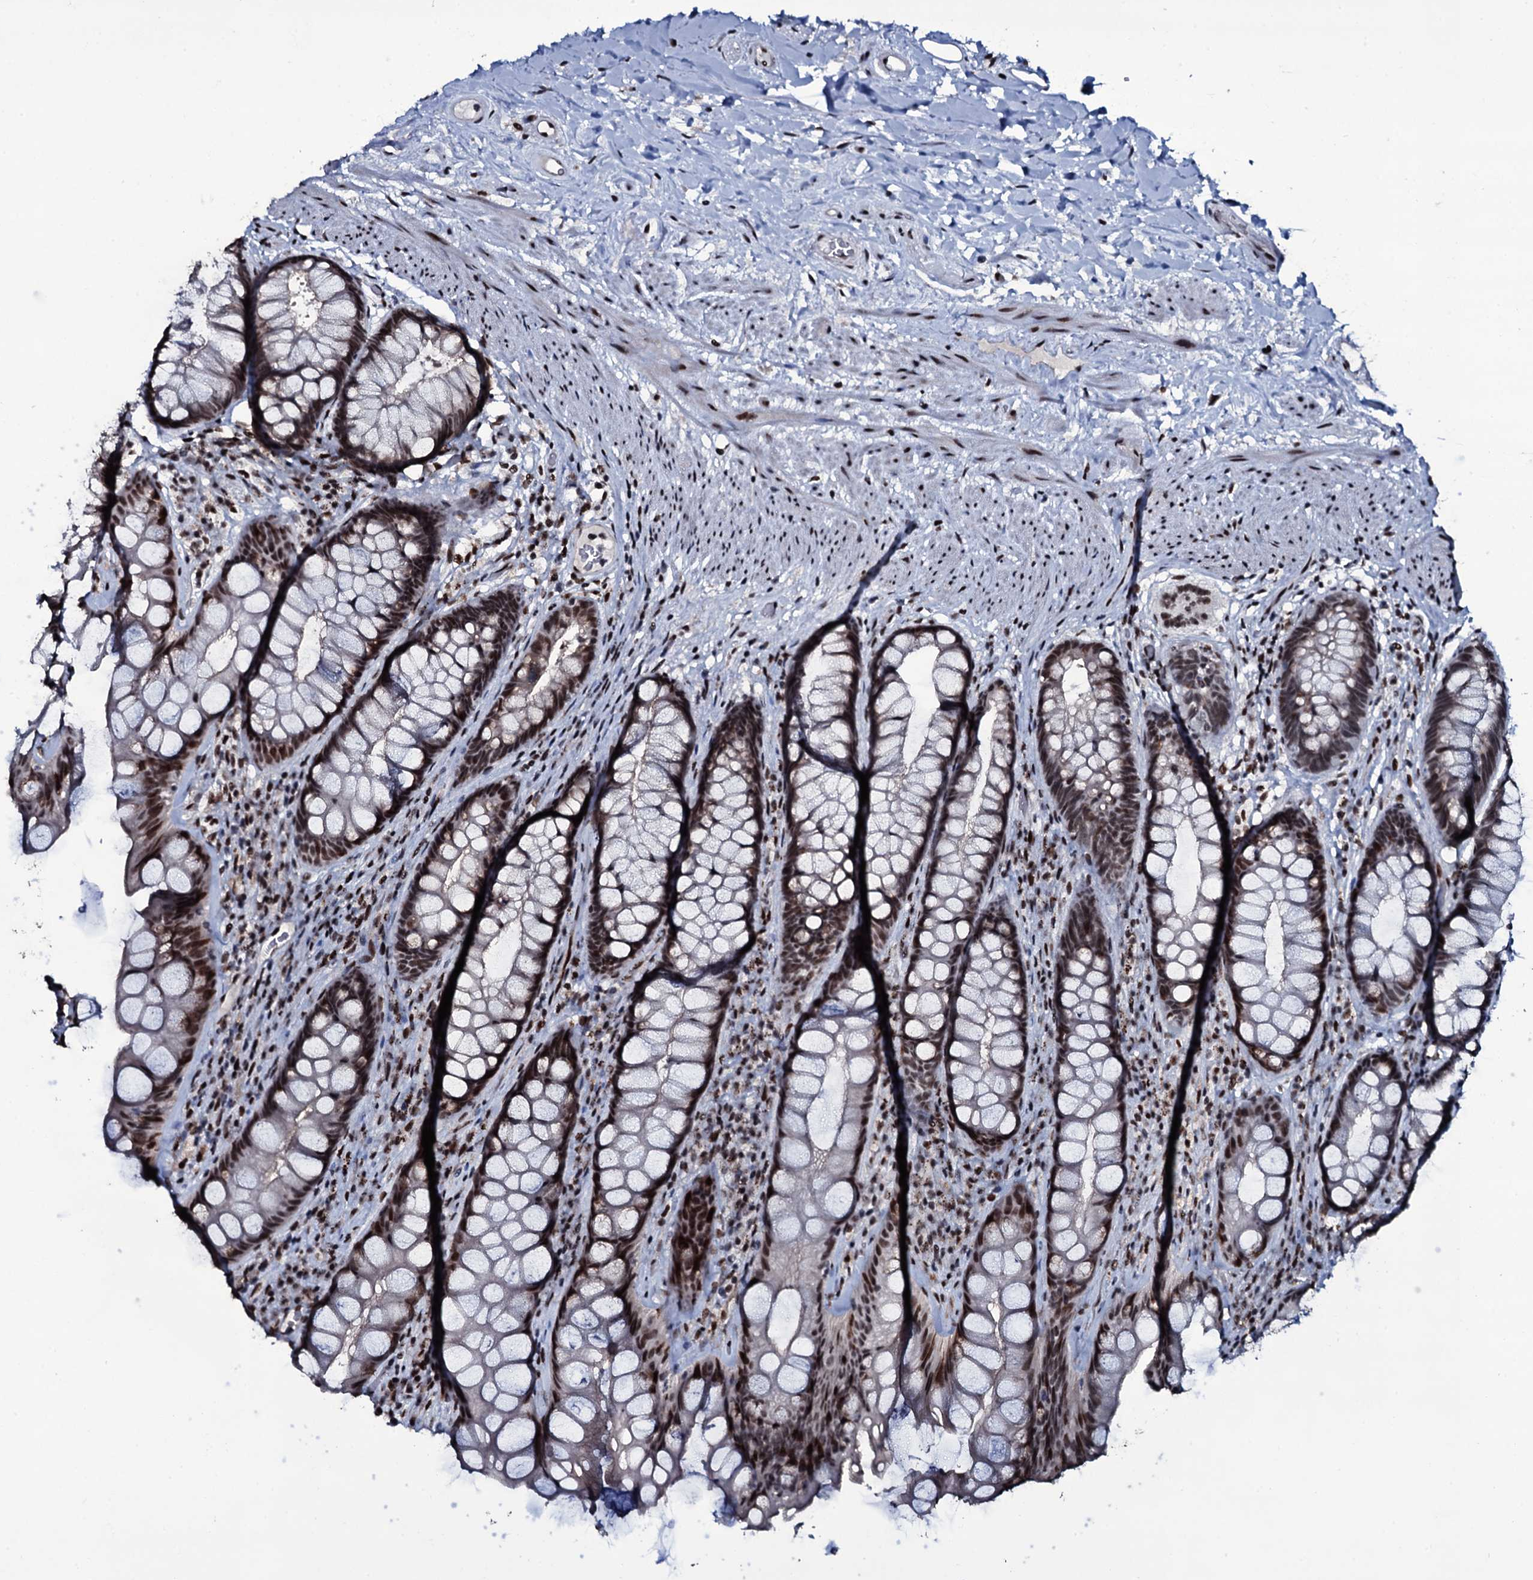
{"staining": {"intensity": "moderate", "quantity": ">75%", "location": "nuclear"}, "tissue": "rectum", "cell_type": "Glandular cells", "image_type": "normal", "snomed": [{"axis": "morphology", "description": "Normal tissue, NOS"}, {"axis": "topography", "description": "Rectum"}], "caption": "Immunohistochemistry (DAB) staining of normal human rectum reveals moderate nuclear protein expression in about >75% of glandular cells. The protein of interest is shown in brown color, while the nuclei are stained blue.", "gene": "ZMIZ2", "patient": {"sex": "male", "age": 74}}